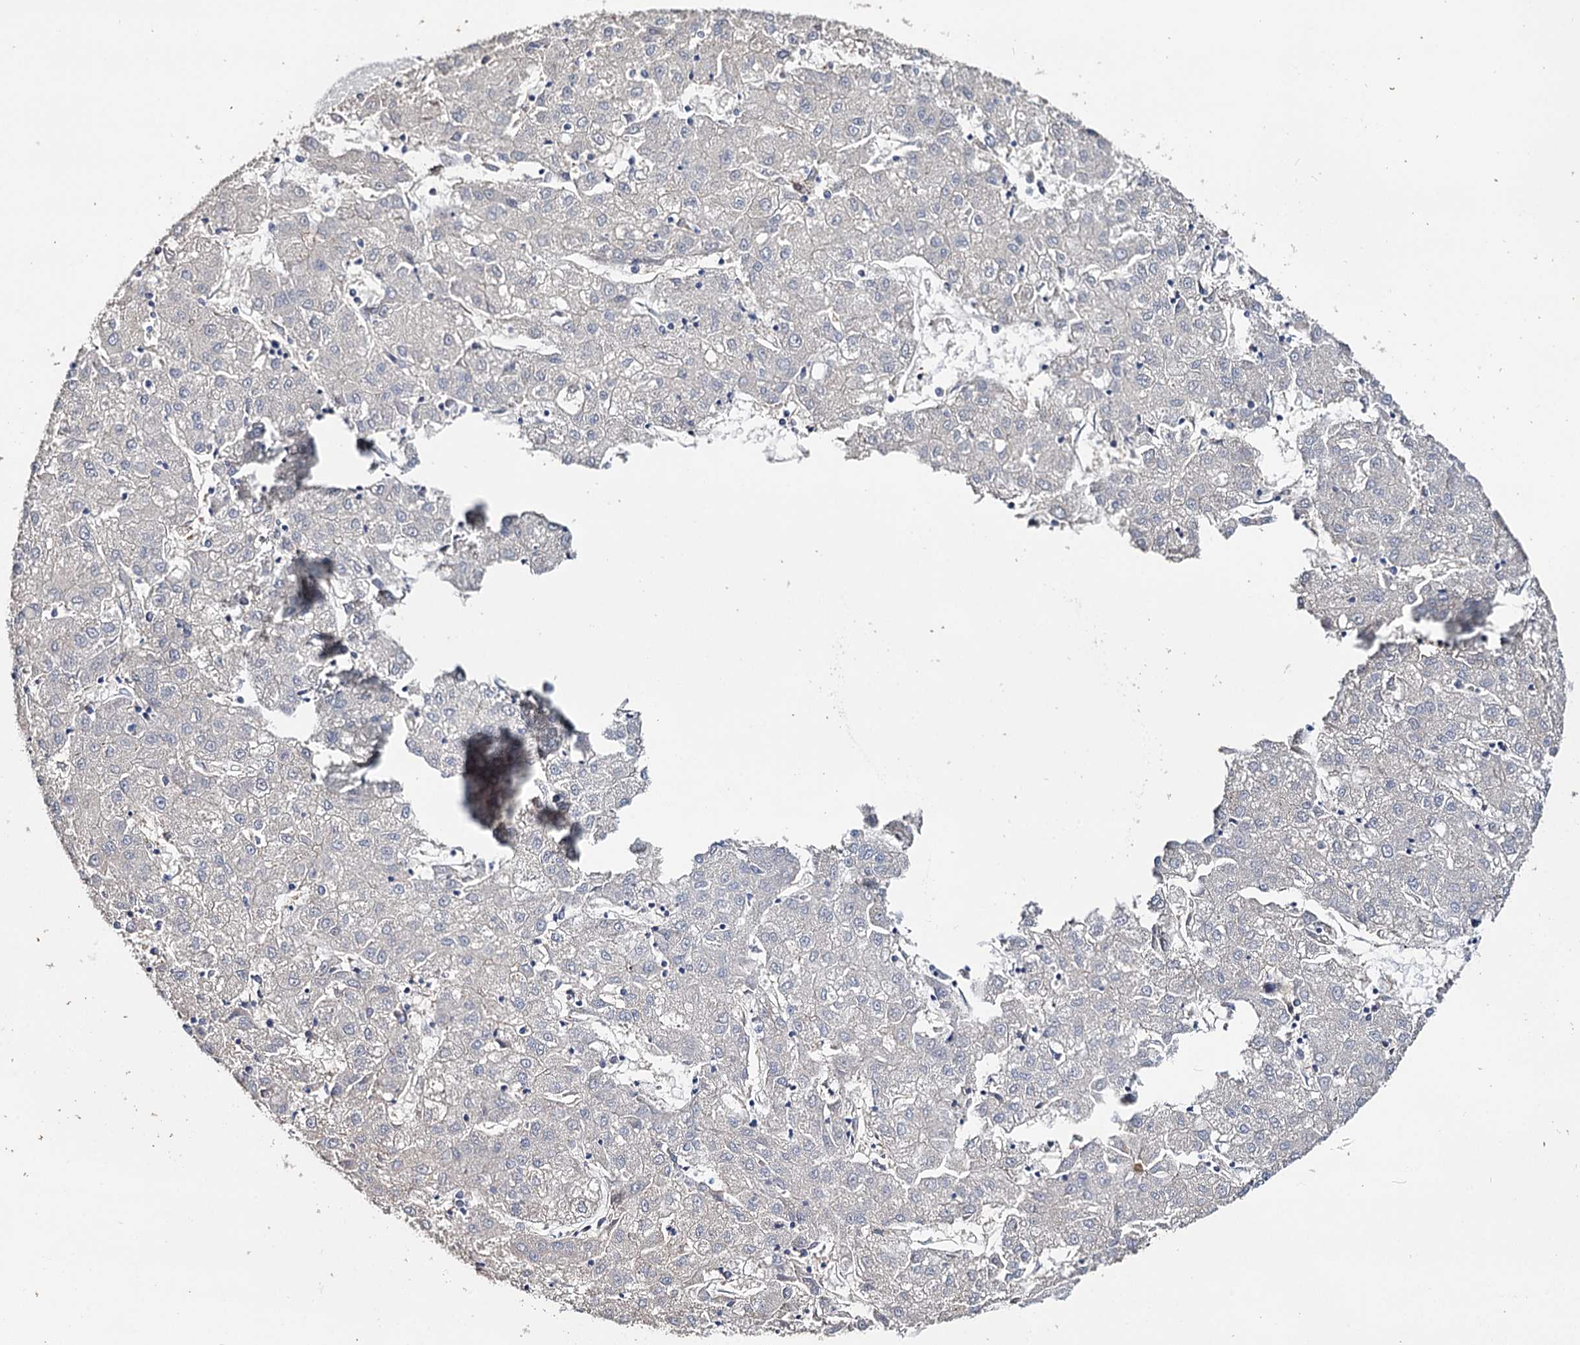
{"staining": {"intensity": "negative", "quantity": "none", "location": "none"}, "tissue": "liver cancer", "cell_type": "Tumor cells", "image_type": "cancer", "snomed": [{"axis": "morphology", "description": "Carcinoma, Hepatocellular, NOS"}, {"axis": "topography", "description": "Liver"}], "caption": "Hepatocellular carcinoma (liver) was stained to show a protein in brown. There is no significant expression in tumor cells.", "gene": "DNAH6", "patient": {"sex": "male", "age": 72}}